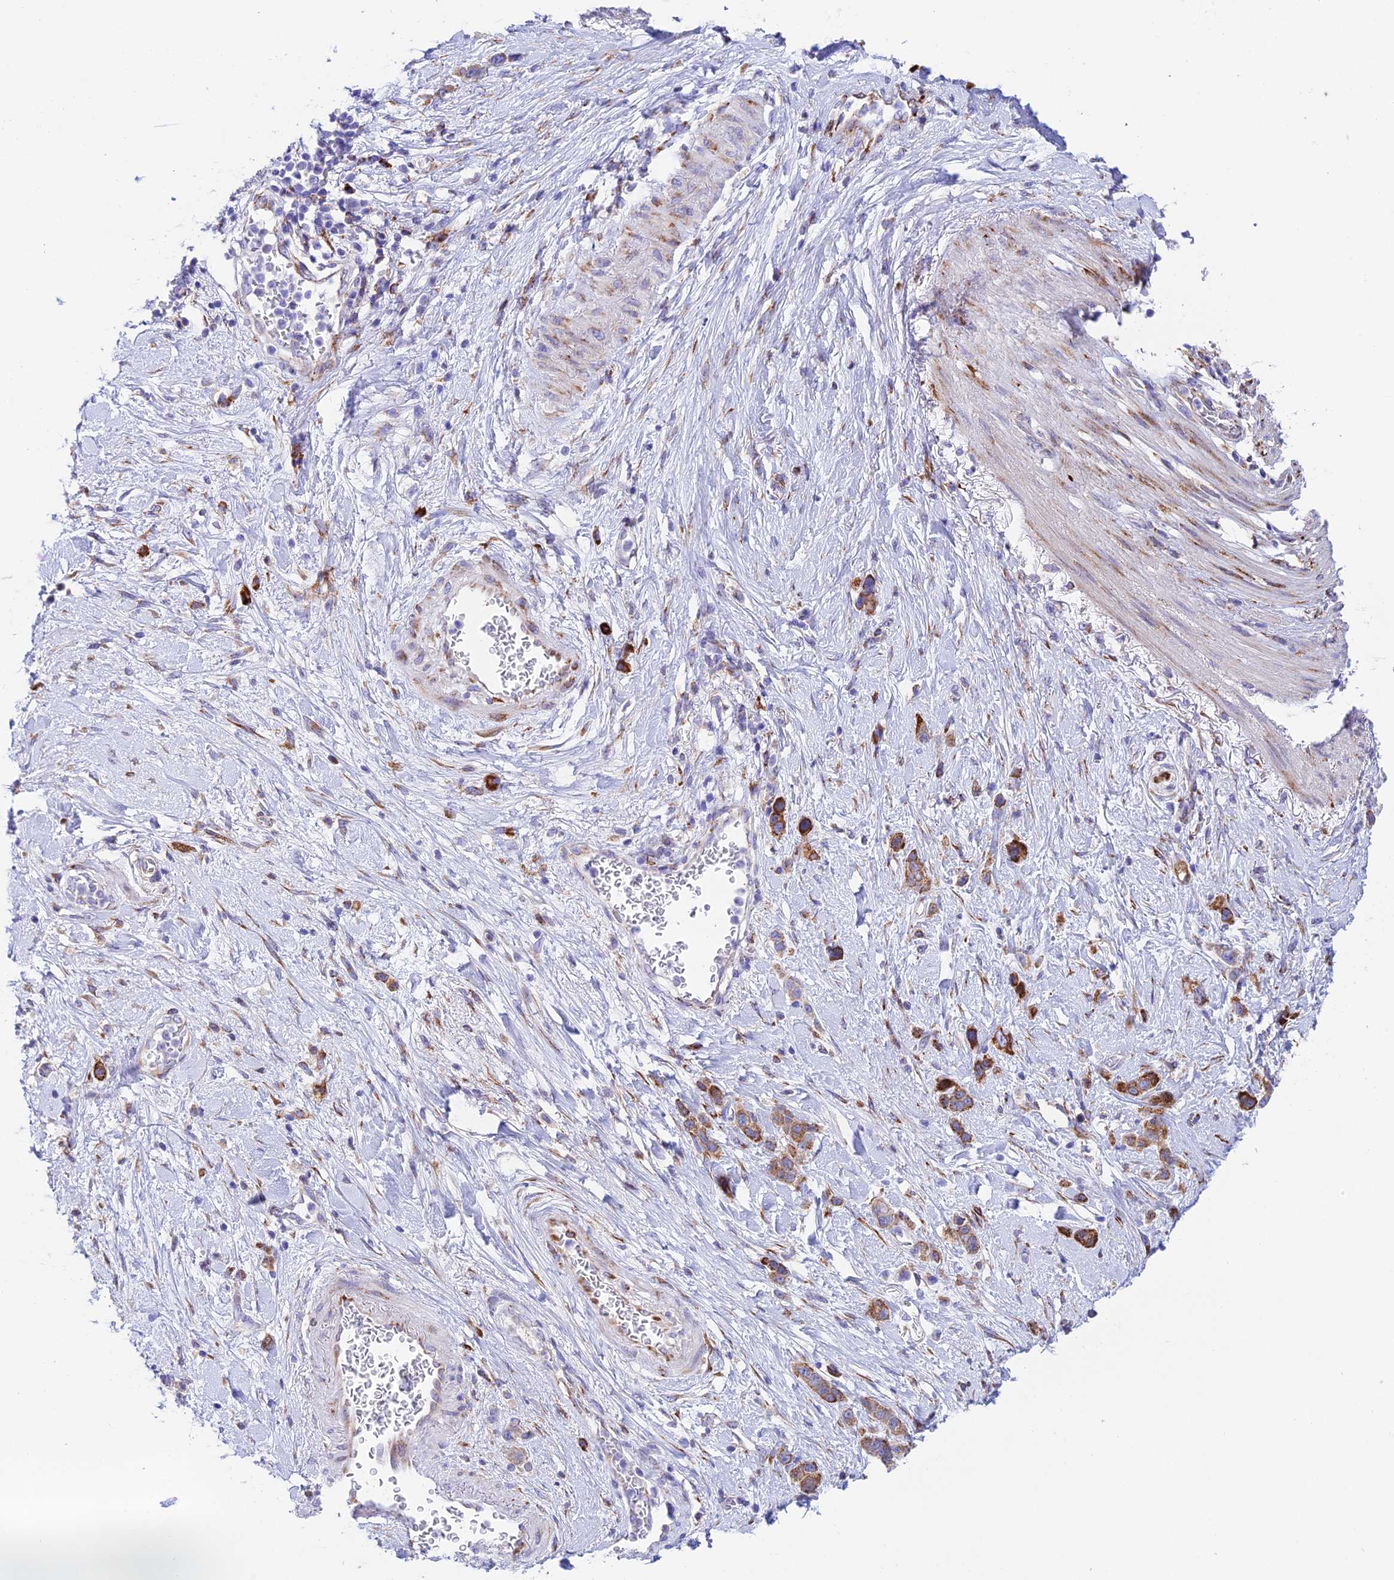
{"staining": {"intensity": "strong", "quantity": ">75%", "location": "cytoplasmic/membranous"}, "tissue": "stomach cancer", "cell_type": "Tumor cells", "image_type": "cancer", "snomed": [{"axis": "morphology", "description": "Adenocarcinoma, NOS"}, {"axis": "morphology", "description": "Adenocarcinoma, High grade"}, {"axis": "topography", "description": "Stomach, upper"}, {"axis": "topography", "description": "Stomach, lower"}], "caption": "IHC of stomach cancer (high-grade adenocarcinoma) reveals high levels of strong cytoplasmic/membranous expression in approximately >75% of tumor cells. The protein of interest is shown in brown color, while the nuclei are stained blue.", "gene": "TUBGCP6", "patient": {"sex": "female", "age": 65}}